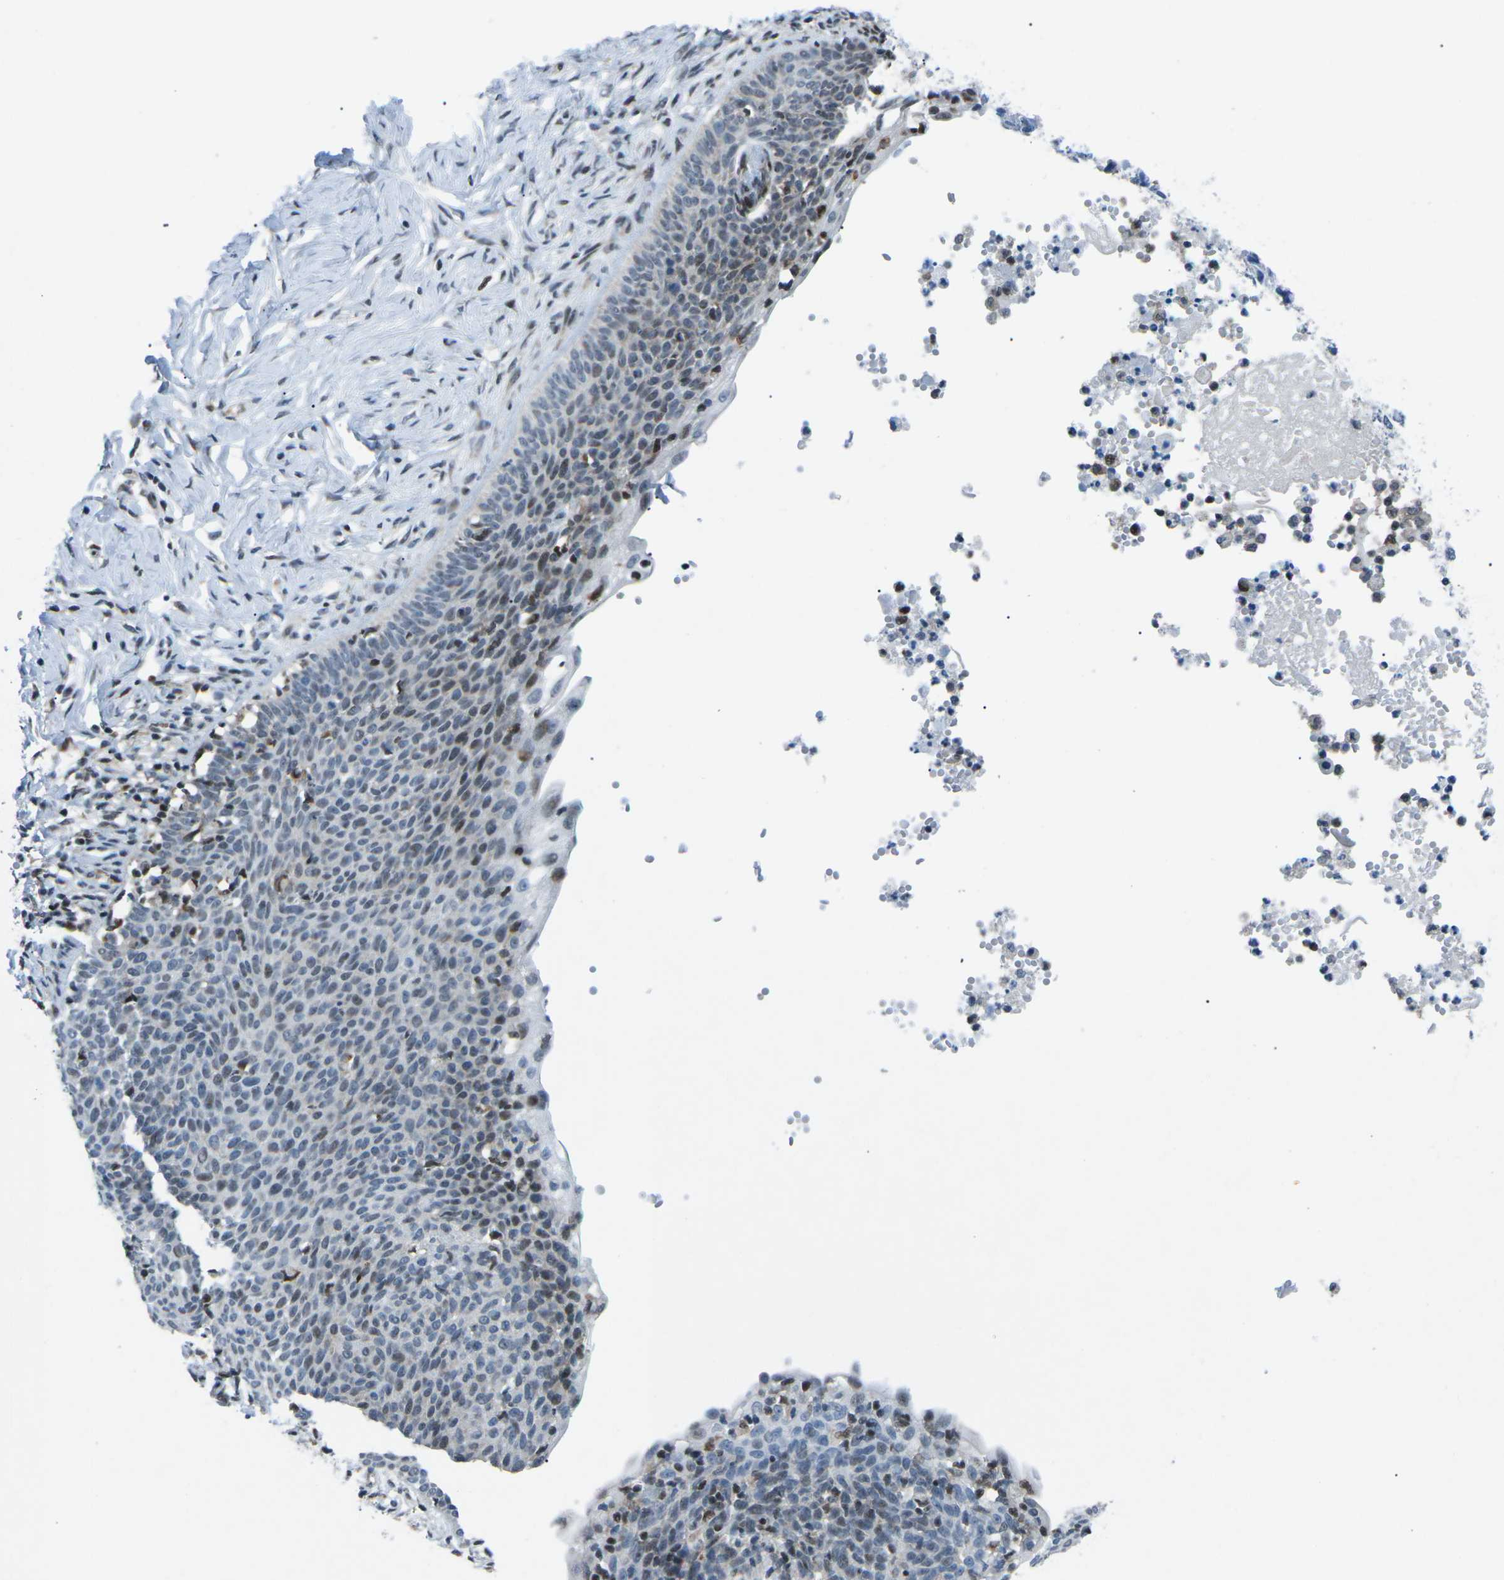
{"staining": {"intensity": "moderate", "quantity": "<25%", "location": "nuclear"}, "tissue": "skin cancer", "cell_type": "Tumor cells", "image_type": "cancer", "snomed": [{"axis": "morphology", "description": "Normal tissue, NOS"}, {"axis": "morphology", "description": "Basal cell carcinoma"}, {"axis": "topography", "description": "Skin"}], "caption": "Basal cell carcinoma (skin) was stained to show a protein in brown. There is low levels of moderate nuclear positivity in approximately <25% of tumor cells.", "gene": "MBNL1", "patient": {"sex": "male", "age": 87}}